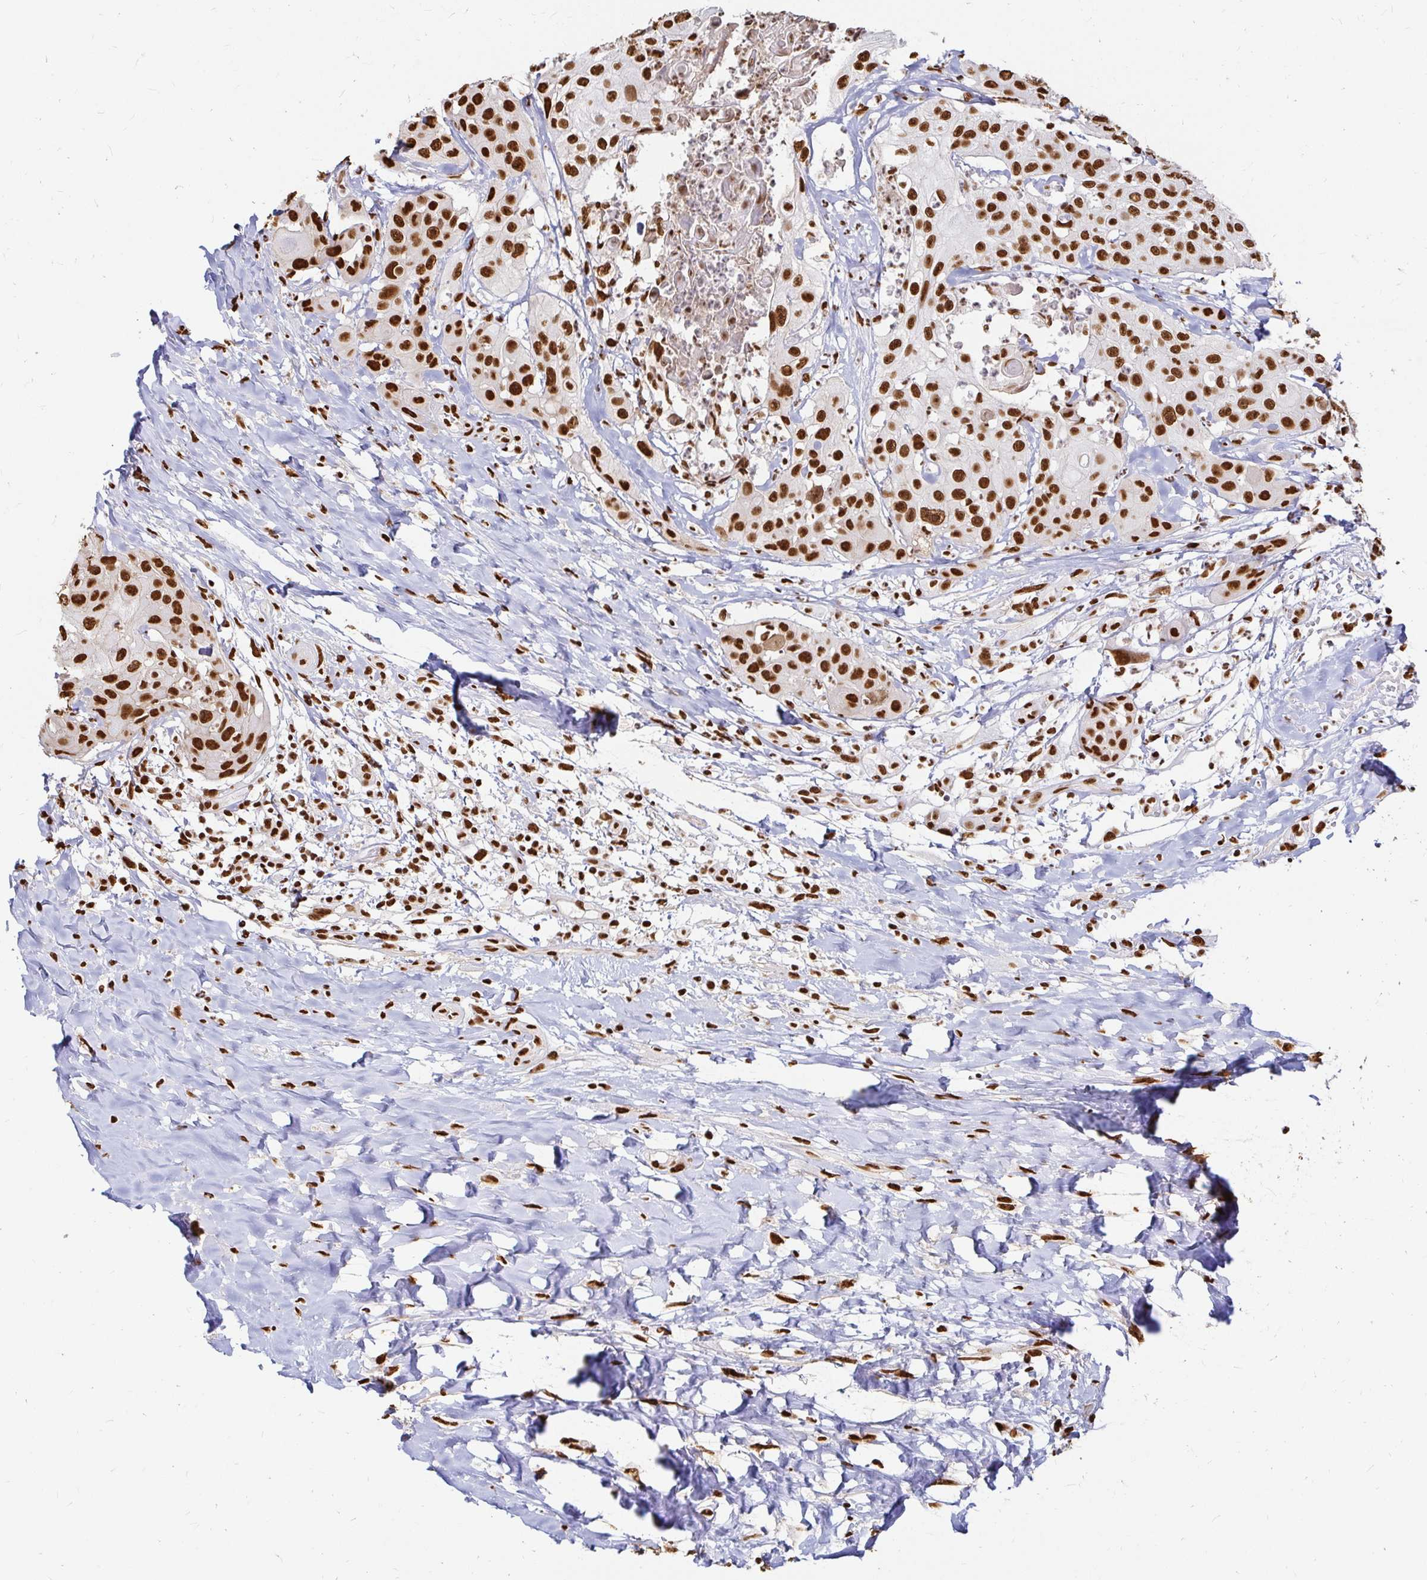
{"staining": {"intensity": "strong", "quantity": ">75%", "location": "nuclear"}, "tissue": "head and neck cancer", "cell_type": "Tumor cells", "image_type": "cancer", "snomed": [{"axis": "morphology", "description": "Squamous cell carcinoma, NOS"}, {"axis": "topography", "description": "Head-Neck"}], "caption": "Squamous cell carcinoma (head and neck) stained for a protein (brown) displays strong nuclear positive positivity in approximately >75% of tumor cells.", "gene": "HNRNPU", "patient": {"sex": "male", "age": 83}}